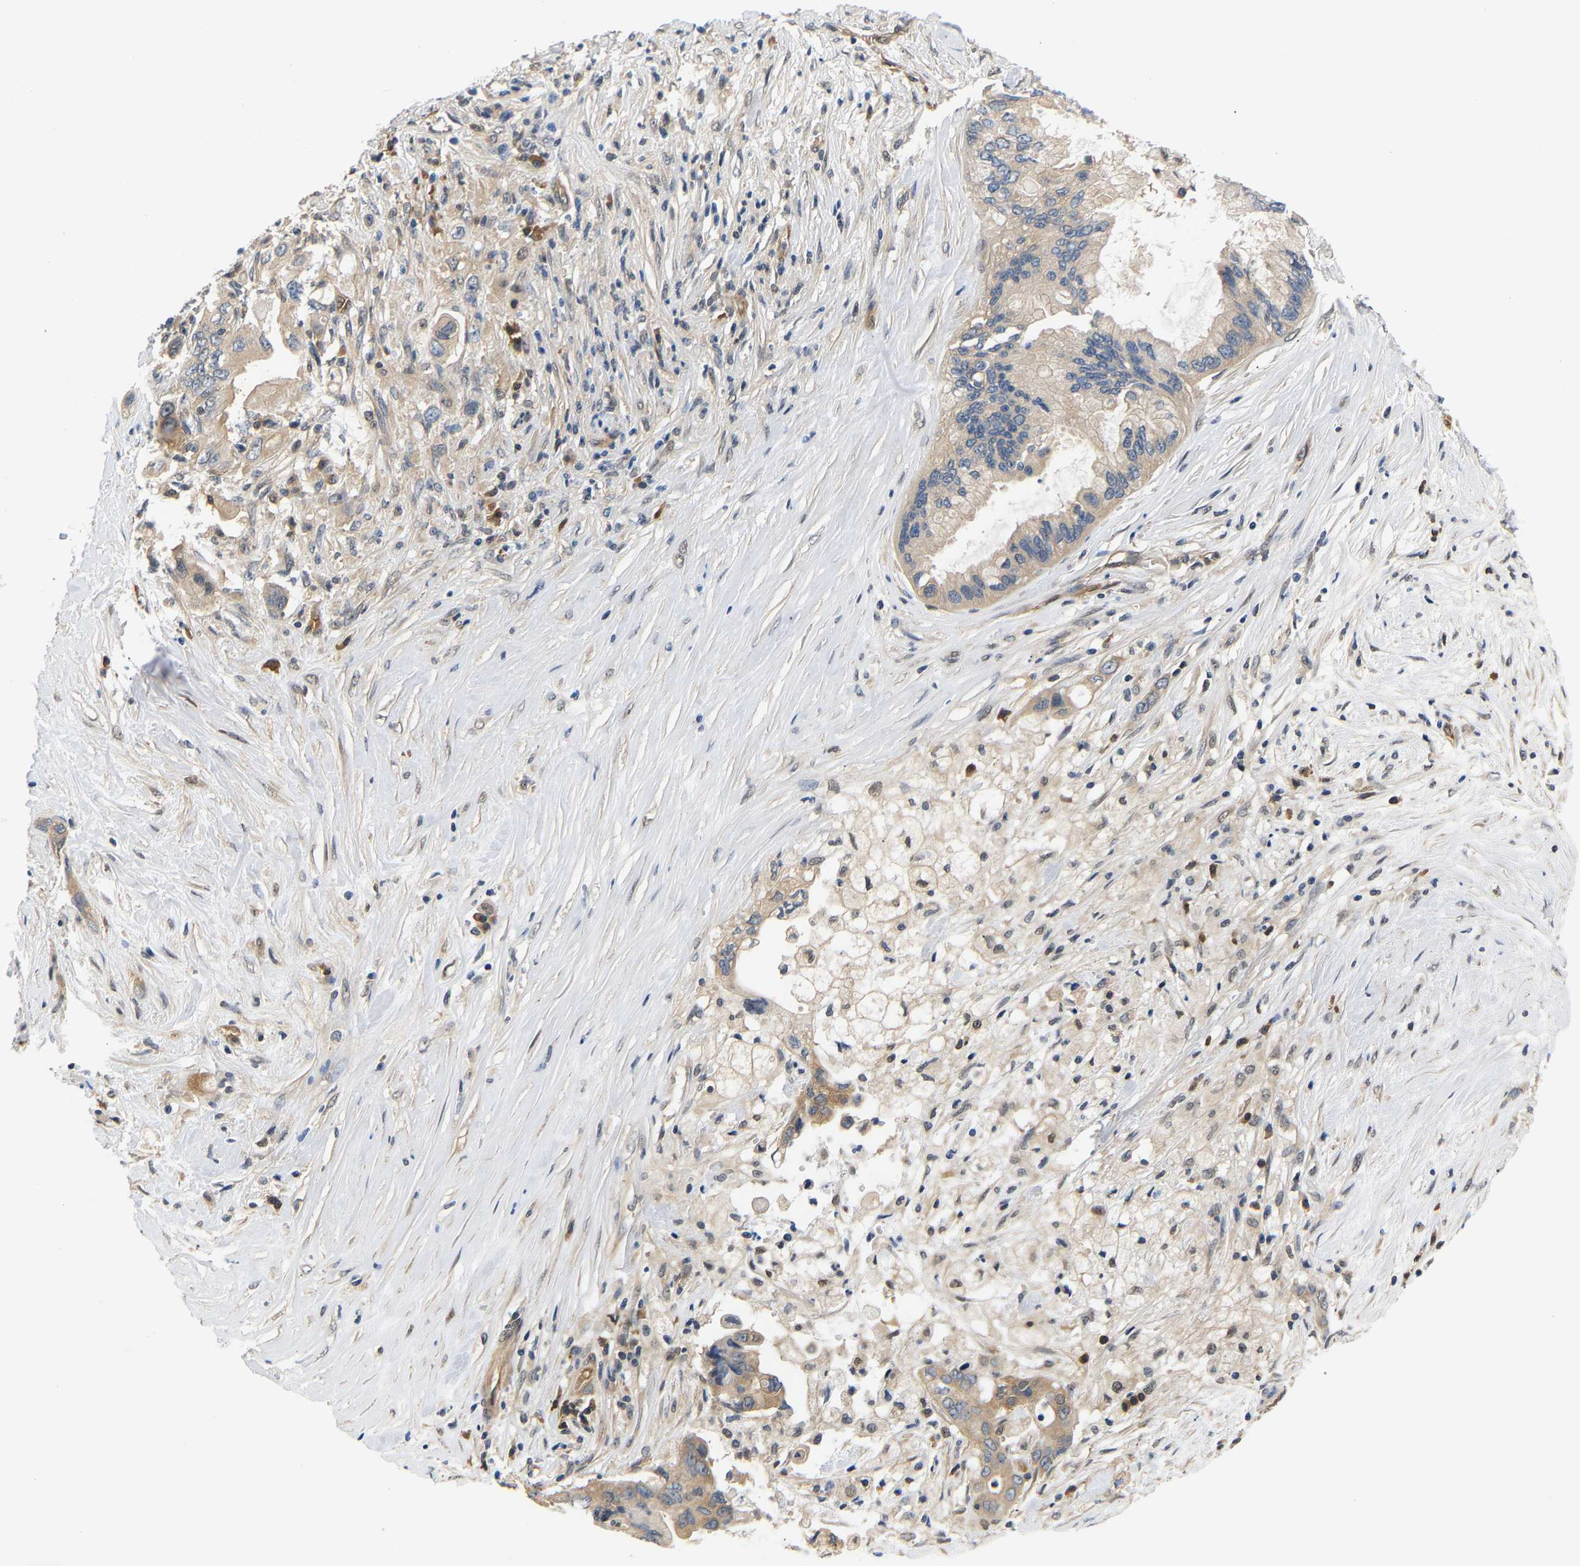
{"staining": {"intensity": "weak", "quantity": ">75%", "location": "cytoplasmic/membranous"}, "tissue": "pancreatic cancer", "cell_type": "Tumor cells", "image_type": "cancer", "snomed": [{"axis": "morphology", "description": "Adenocarcinoma, NOS"}, {"axis": "topography", "description": "Pancreas"}], "caption": "This is a histology image of IHC staining of adenocarcinoma (pancreatic), which shows weak positivity in the cytoplasmic/membranous of tumor cells.", "gene": "ARHGEF12", "patient": {"sex": "female", "age": 73}}